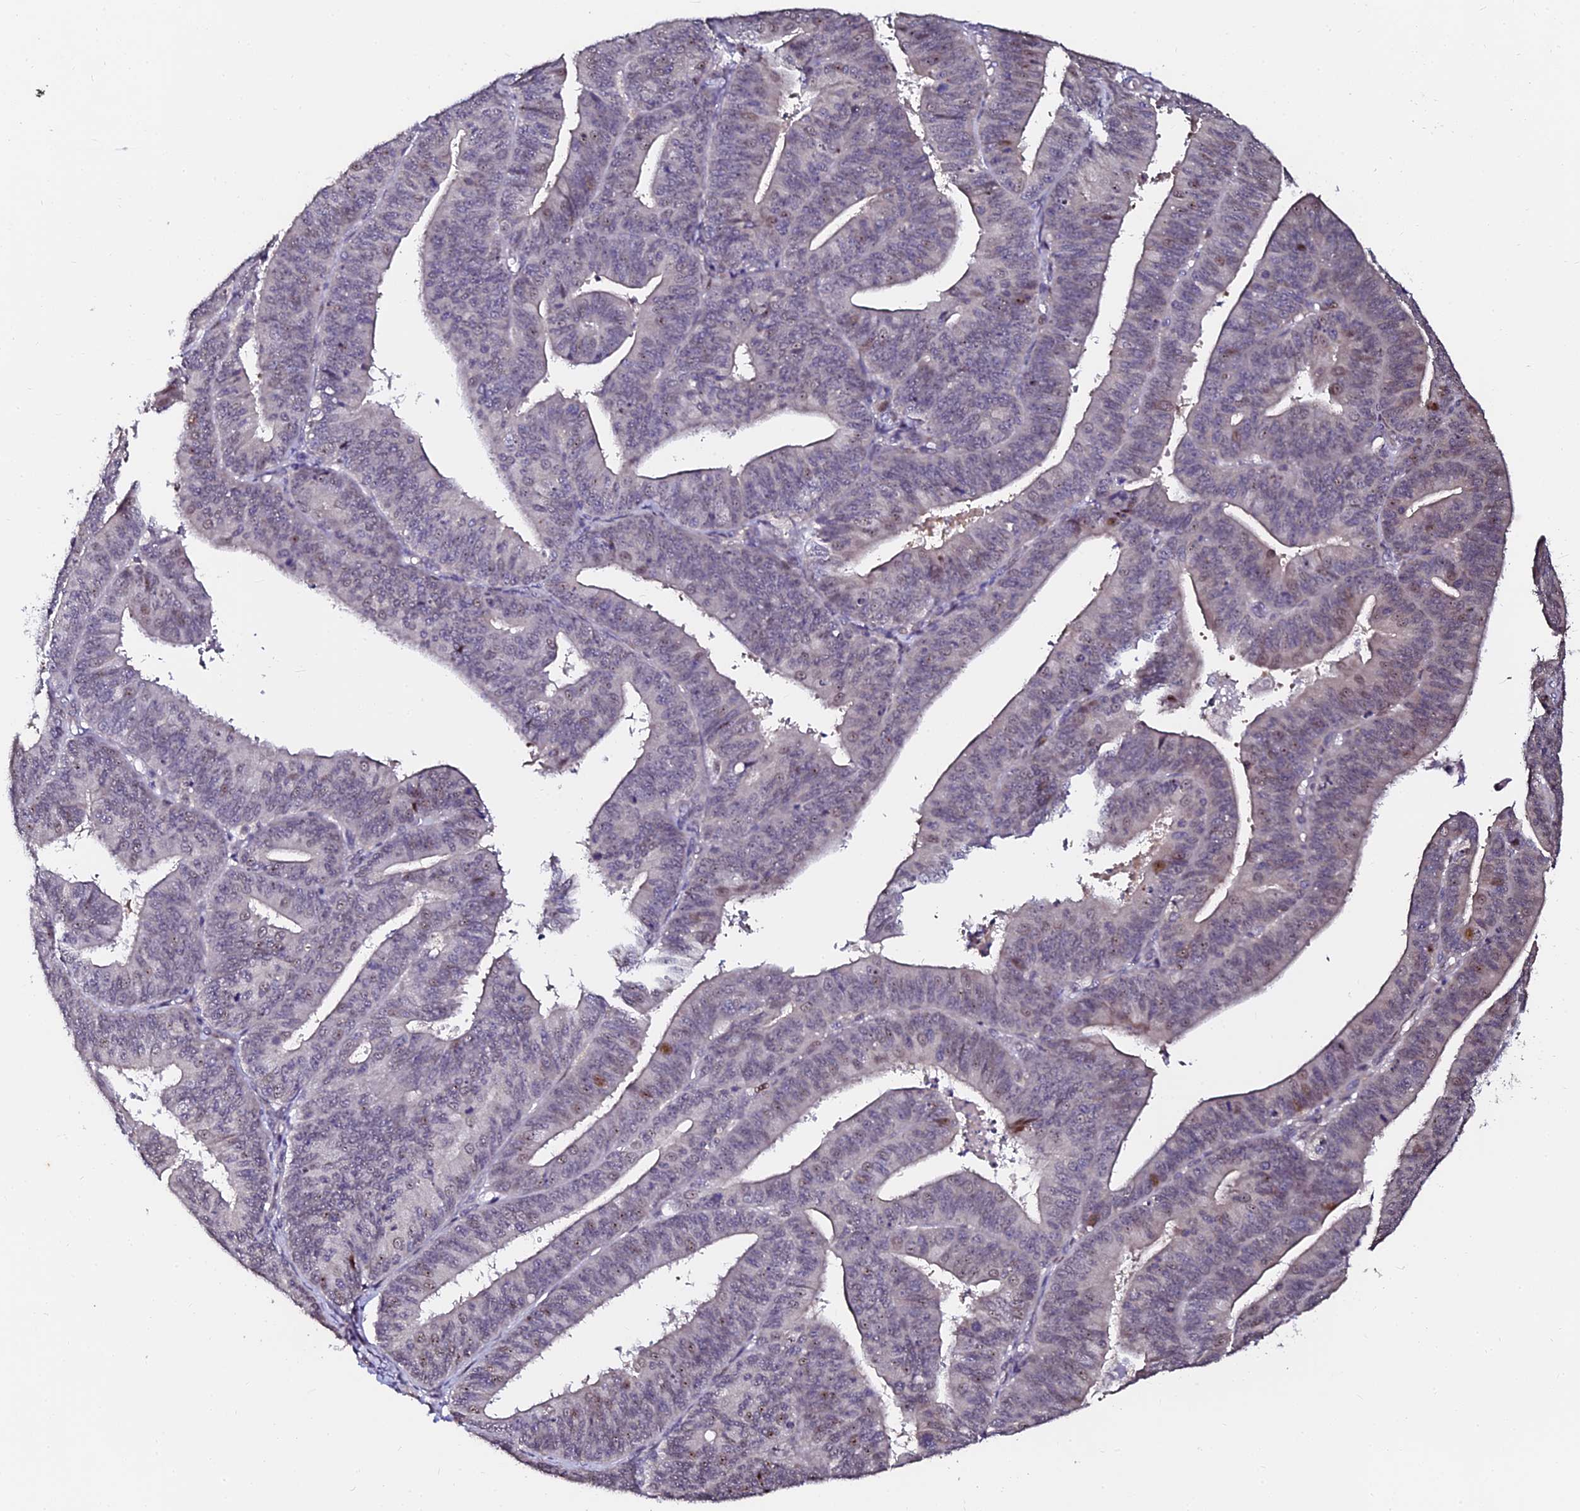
{"staining": {"intensity": "weak", "quantity": "<25%", "location": "nuclear"}, "tissue": "endometrial cancer", "cell_type": "Tumor cells", "image_type": "cancer", "snomed": [{"axis": "morphology", "description": "Adenocarcinoma, NOS"}, {"axis": "topography", "description": "Endometrium"}], "caption": "An image of human endometrial cancer (adenocarcinoma) is negative for staining in tumor cells.", "gene": "GPN3", "patient": {"sex": "female", "age": 73}}